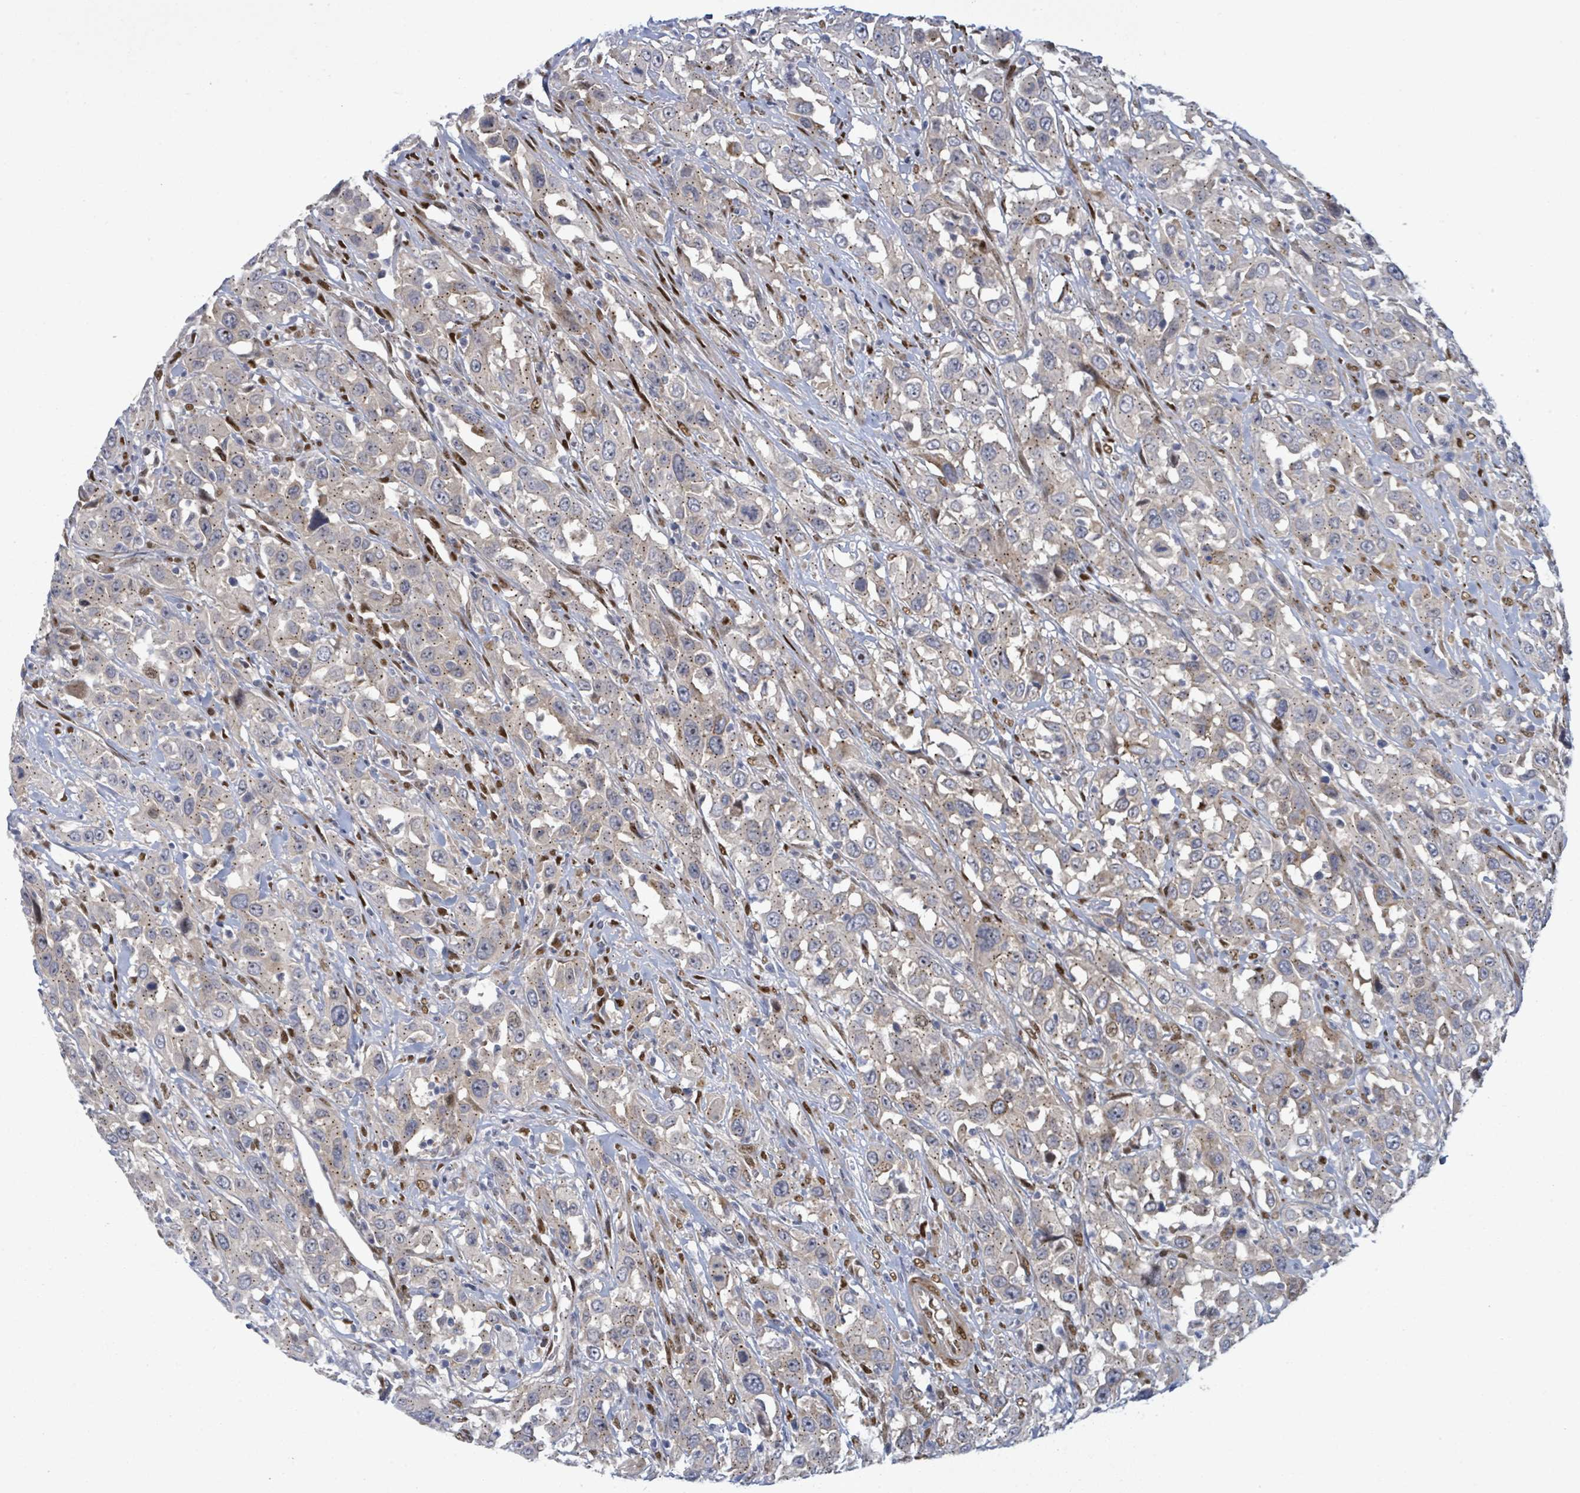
{"staining": {"intensity": "weak", "quantity": ">75%", "location": "cytoplasmic/membranous"}, "tissue": "urothelial cancer", "cell_type": "Tumor cells", "image_type": "cancer", "snomed": [{"axis": "morphology", "description": "Urothelial carcinoma, High grade"}, {"axis": "topography", "description": "Urinary bladder"}], "caption": "Human urothelial cancer stained with a brown dye exhibits weak cytoplasmic/membranous positive positivity in about >75% of tumor cells.", "gene": "TUSC1", "patient": {"sex": "male", "age": 61}}